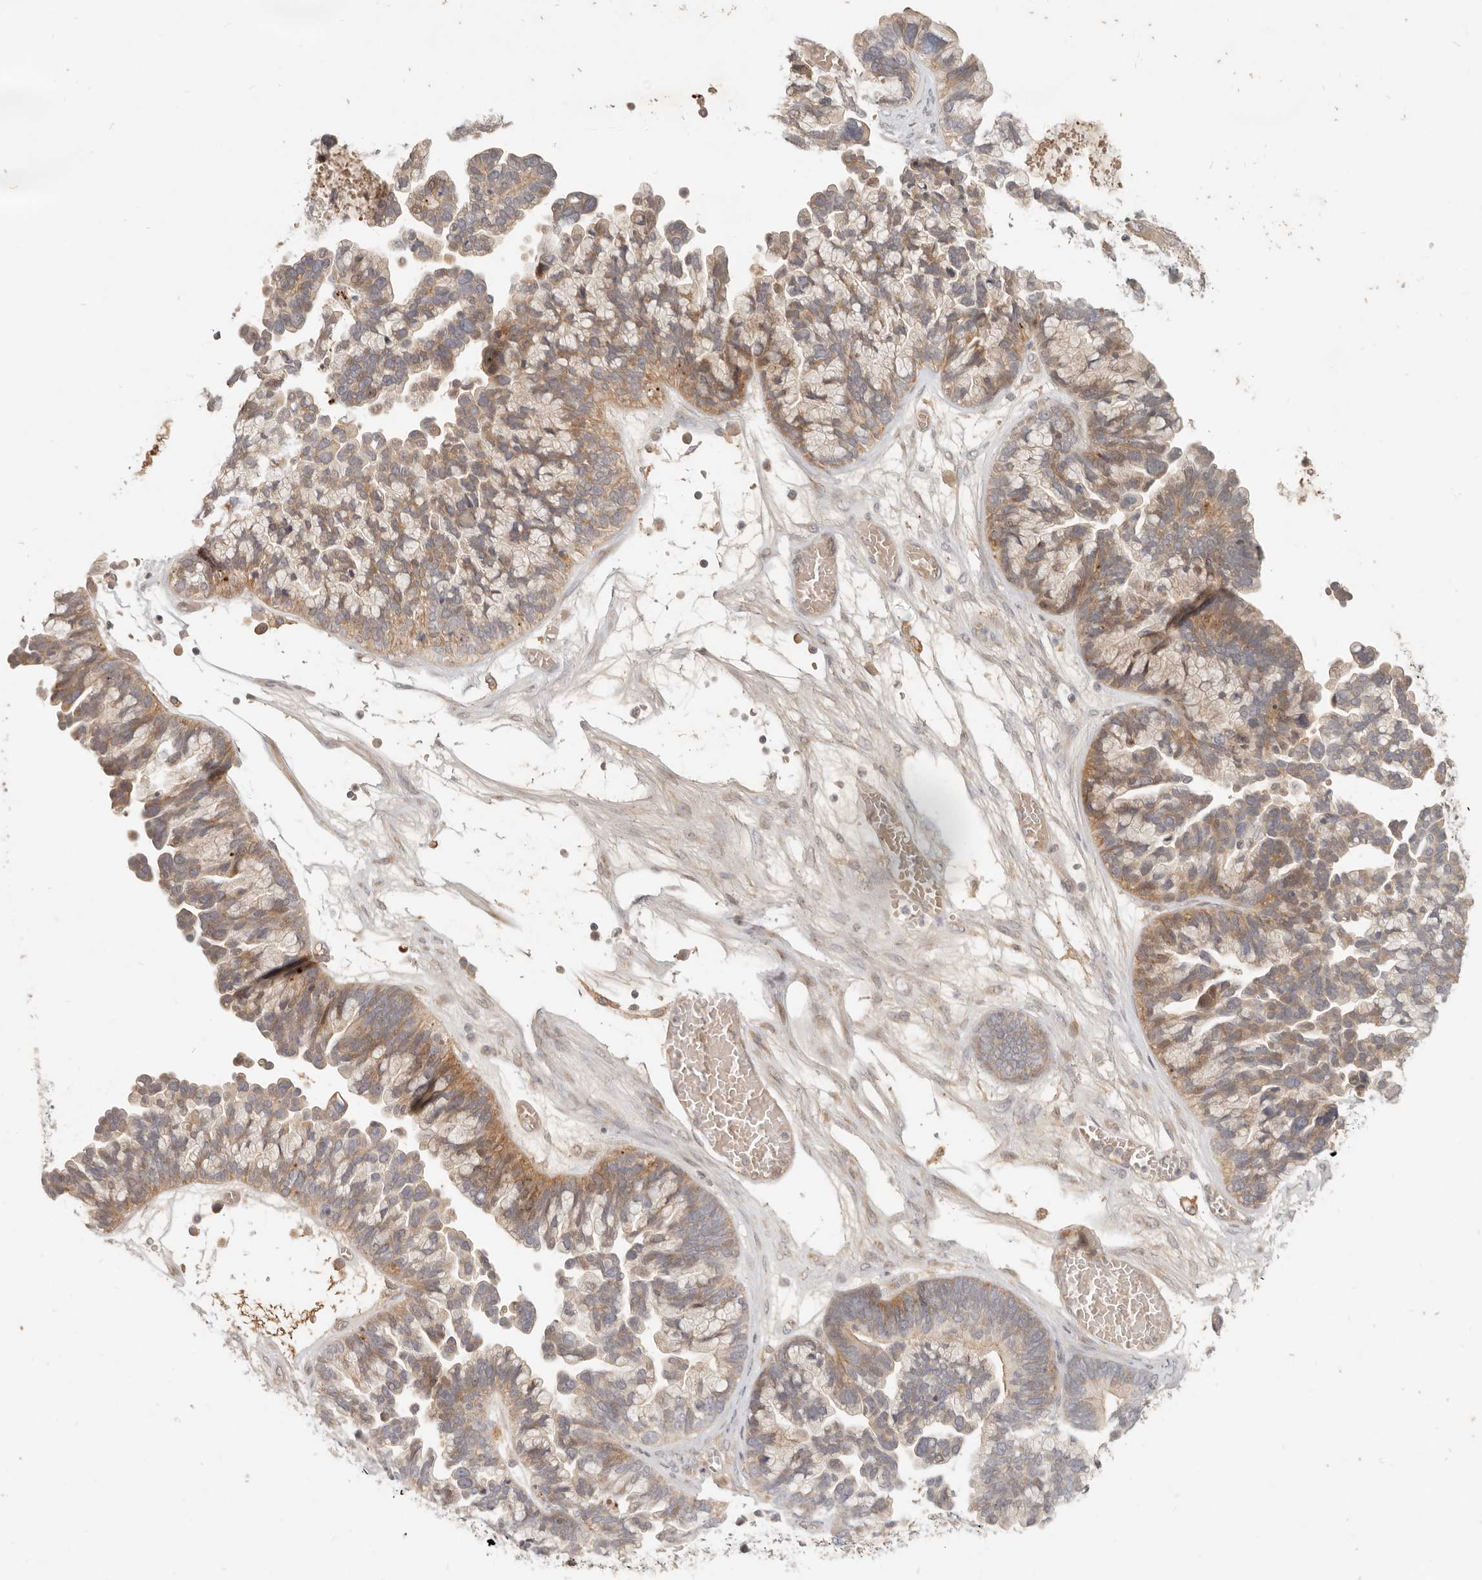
{"staining": {"intensity": "weak", "quantity": ">75%", "location": "cytoplasmic/membranous"}, "tissue": "ovarian cancer", "cell_type": "Tumor cells", "image_type": "cancer", "snomed": [{"axis": "morphology", "description": "Cystadenocarcinoma, serous, NOS"}, {"axis": "topography", "description": "Ovary"}], "caption": "Weak cytoplasmic/membranous positivity for a protein is identified in about >75% of tumor cells of ovarian cancer using immunohistochemistry.", "gene": "UBXN11", "patient": {"sex": "female", "age": 56}}